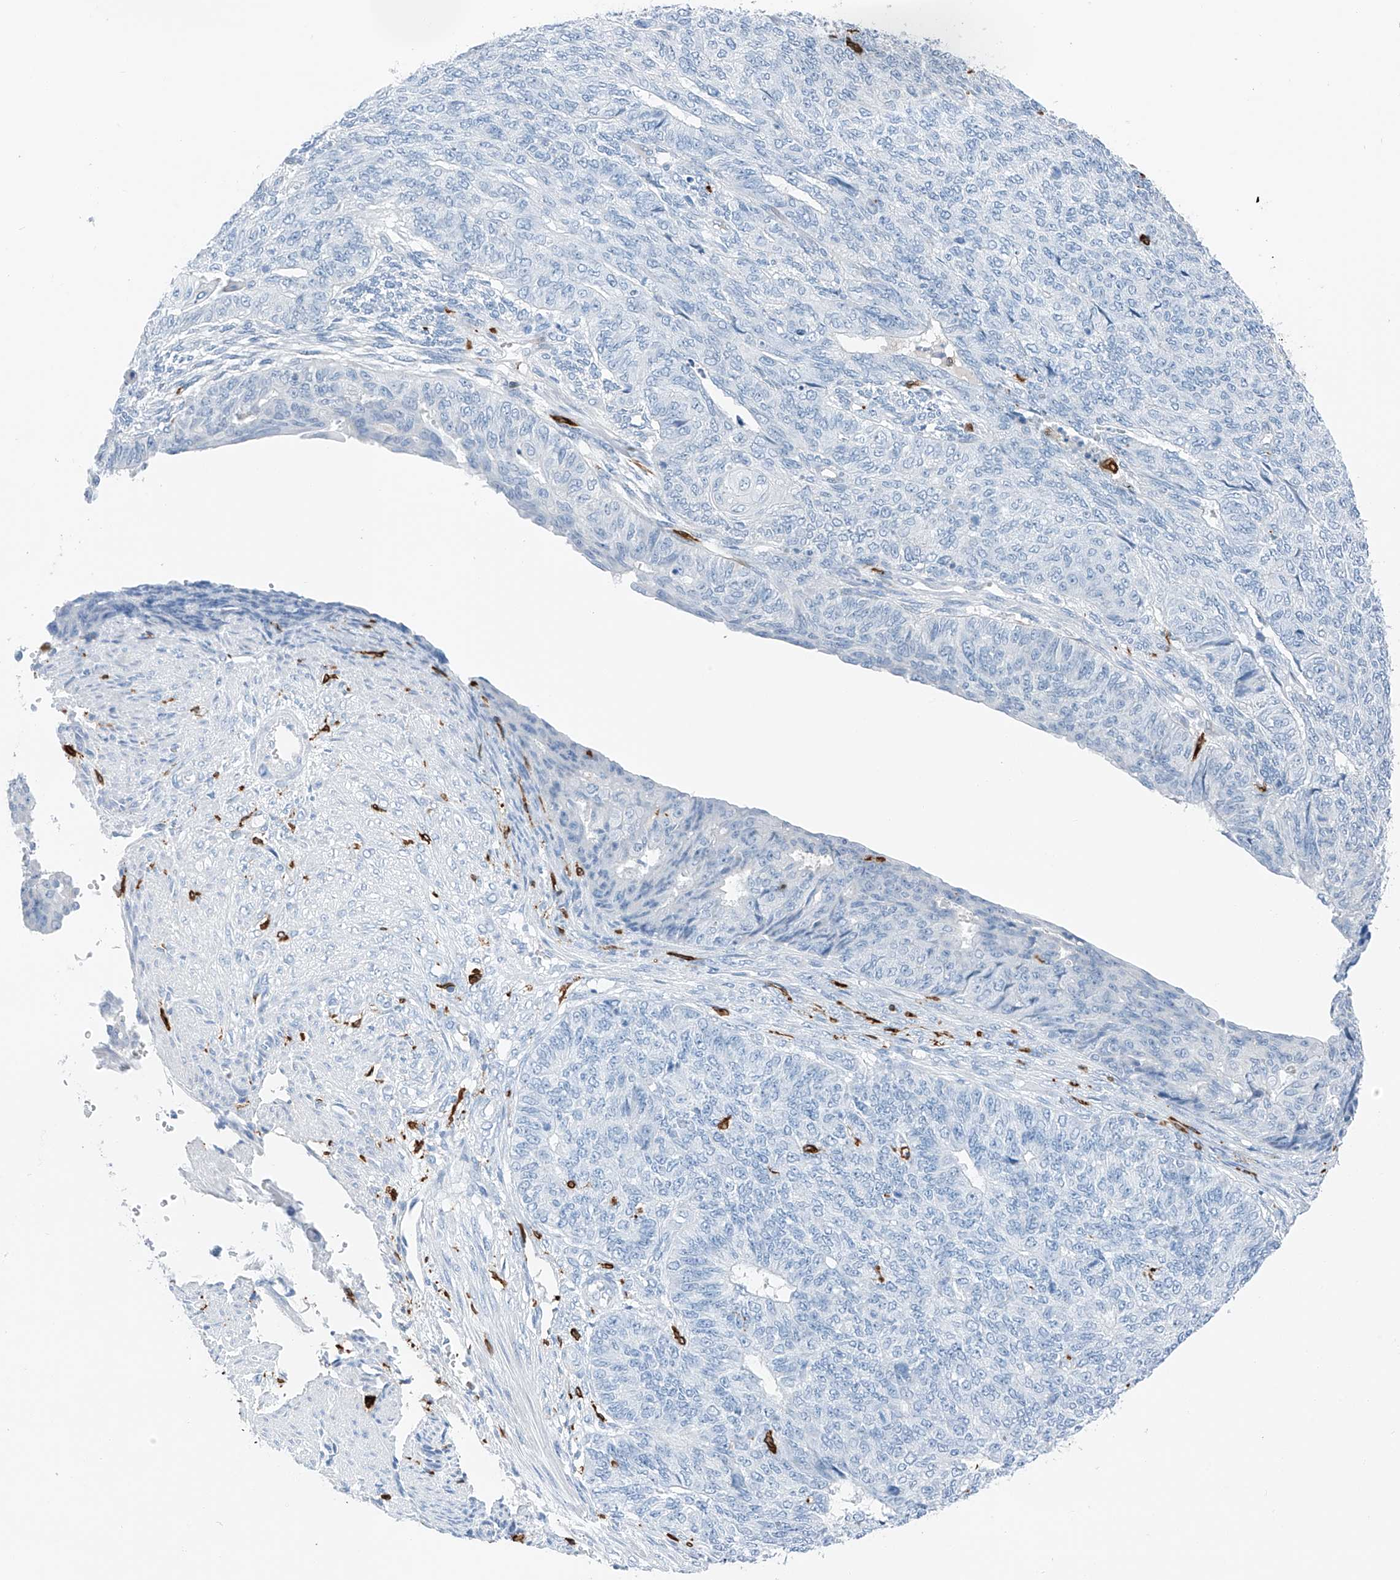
{"staining": {"intensity": "negative", "quantity": "none", "location": "none"}, "tissue": "endometrial cancer", "cell_type": "Tumor cells", "image_type": "cancer", "snomed": [{"axis": "morphology", "description": "Adenocarcinoma, NOS"}, {"axis": "topography", "description": "Endometrium"}], "caption": "This histopathology image is of endometrial cancer stained with IHC to label a protein in brown with the nuclei are counter-stained blue. There is no staining in tumor cells.", "gene": "TBXAS1", "patient": {"sex": "female", "age": 32}}